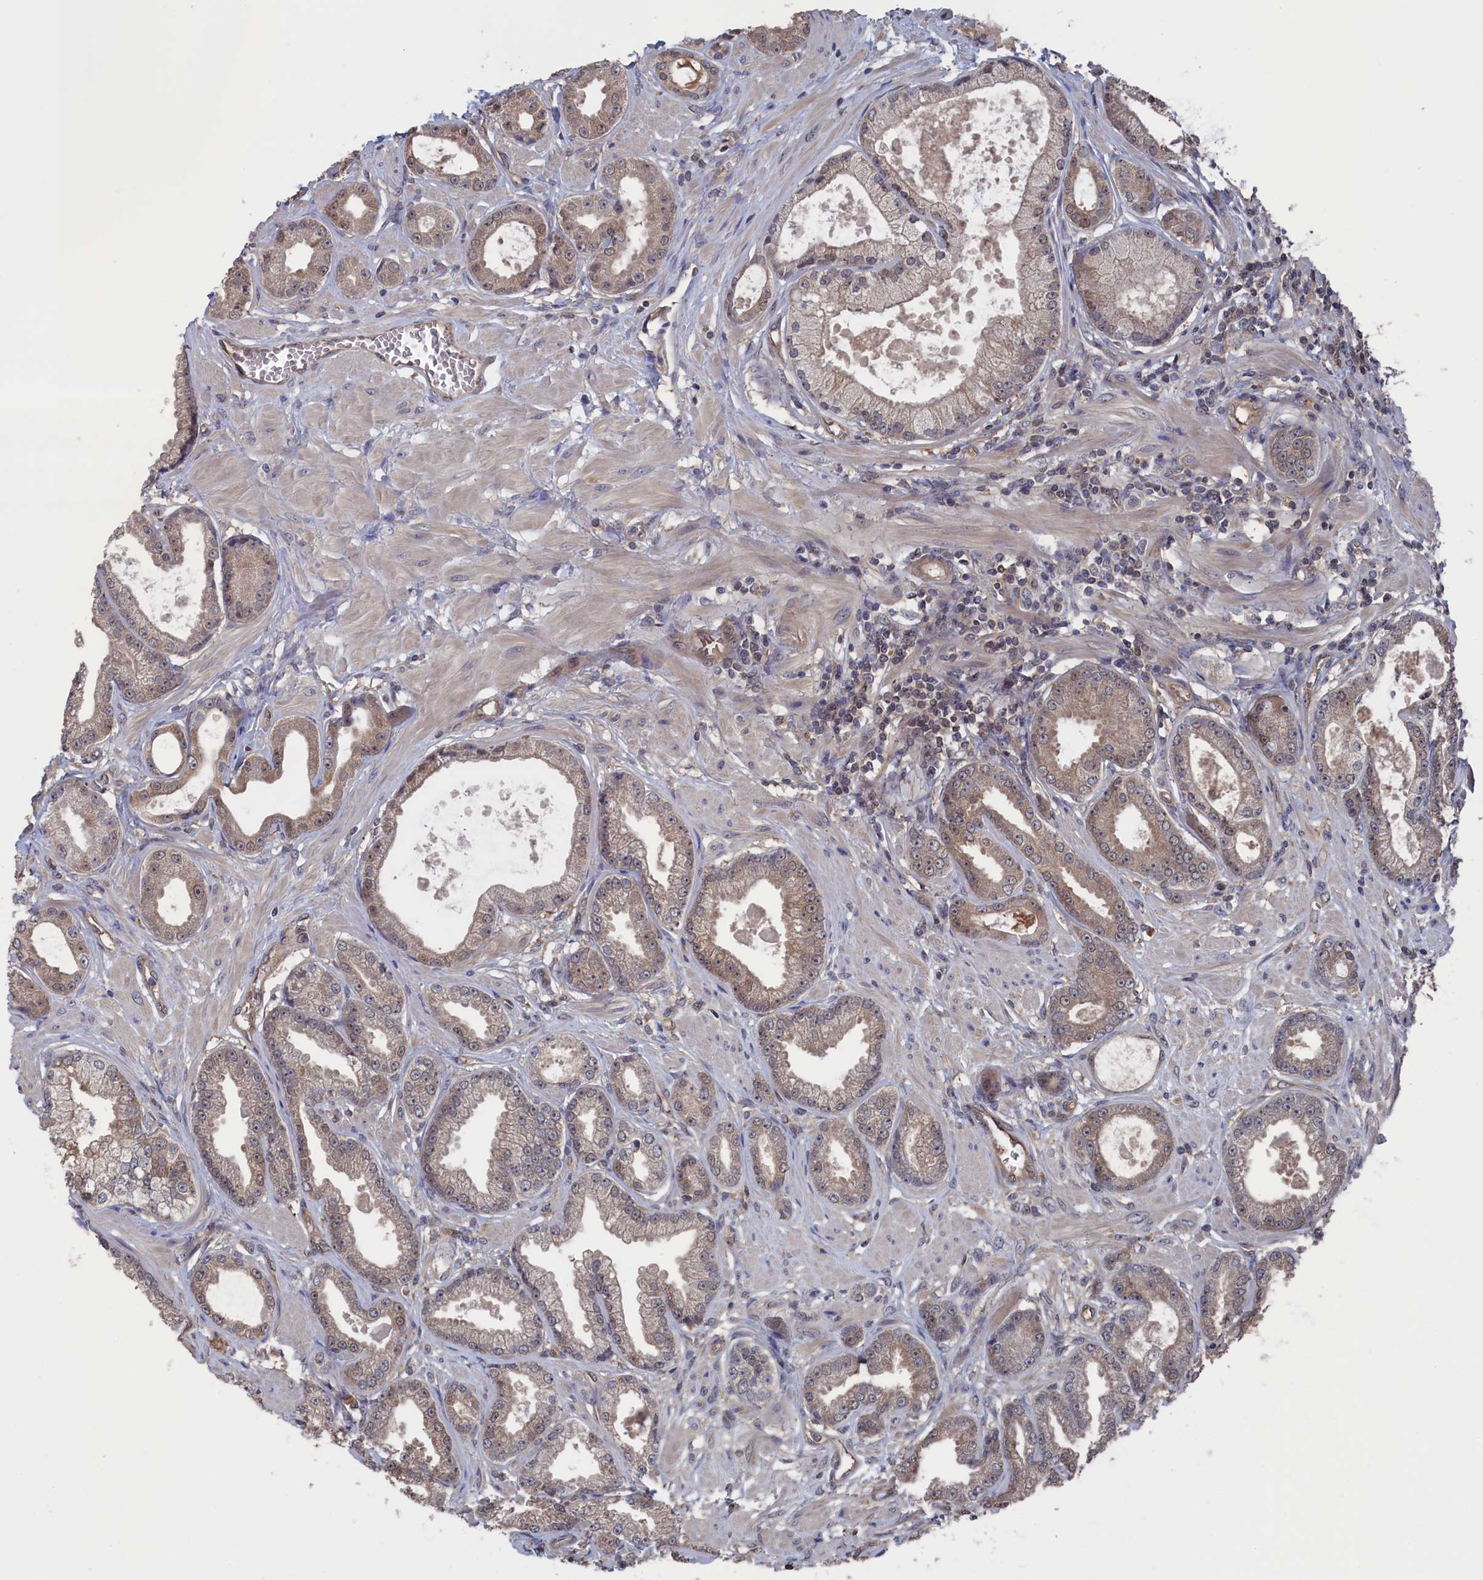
{"staining": {"intensity": "weak", "quantity": "25%-75%", "location": "cytoplasmic/membranous"}, "tissue": "prostate cancer", "cell_type": "Tumor cells", "image_type": "cancer", "snomed": [{"axis": "morphology", "description": "Adenocarcinoma, Low grade"}, {"axis": "topography", "description": "Prostate"}], "caption": "This image reveals immunohistochemistry (IHC) staining of prostate cancer (adenocarcinoma (low-grade)), with low weak cytoplasmic/membranous positivity in approximately 25%-75% of tumor cells.", "gene": "NUTF2", "patient": {"sex": "male", "age": 64}}